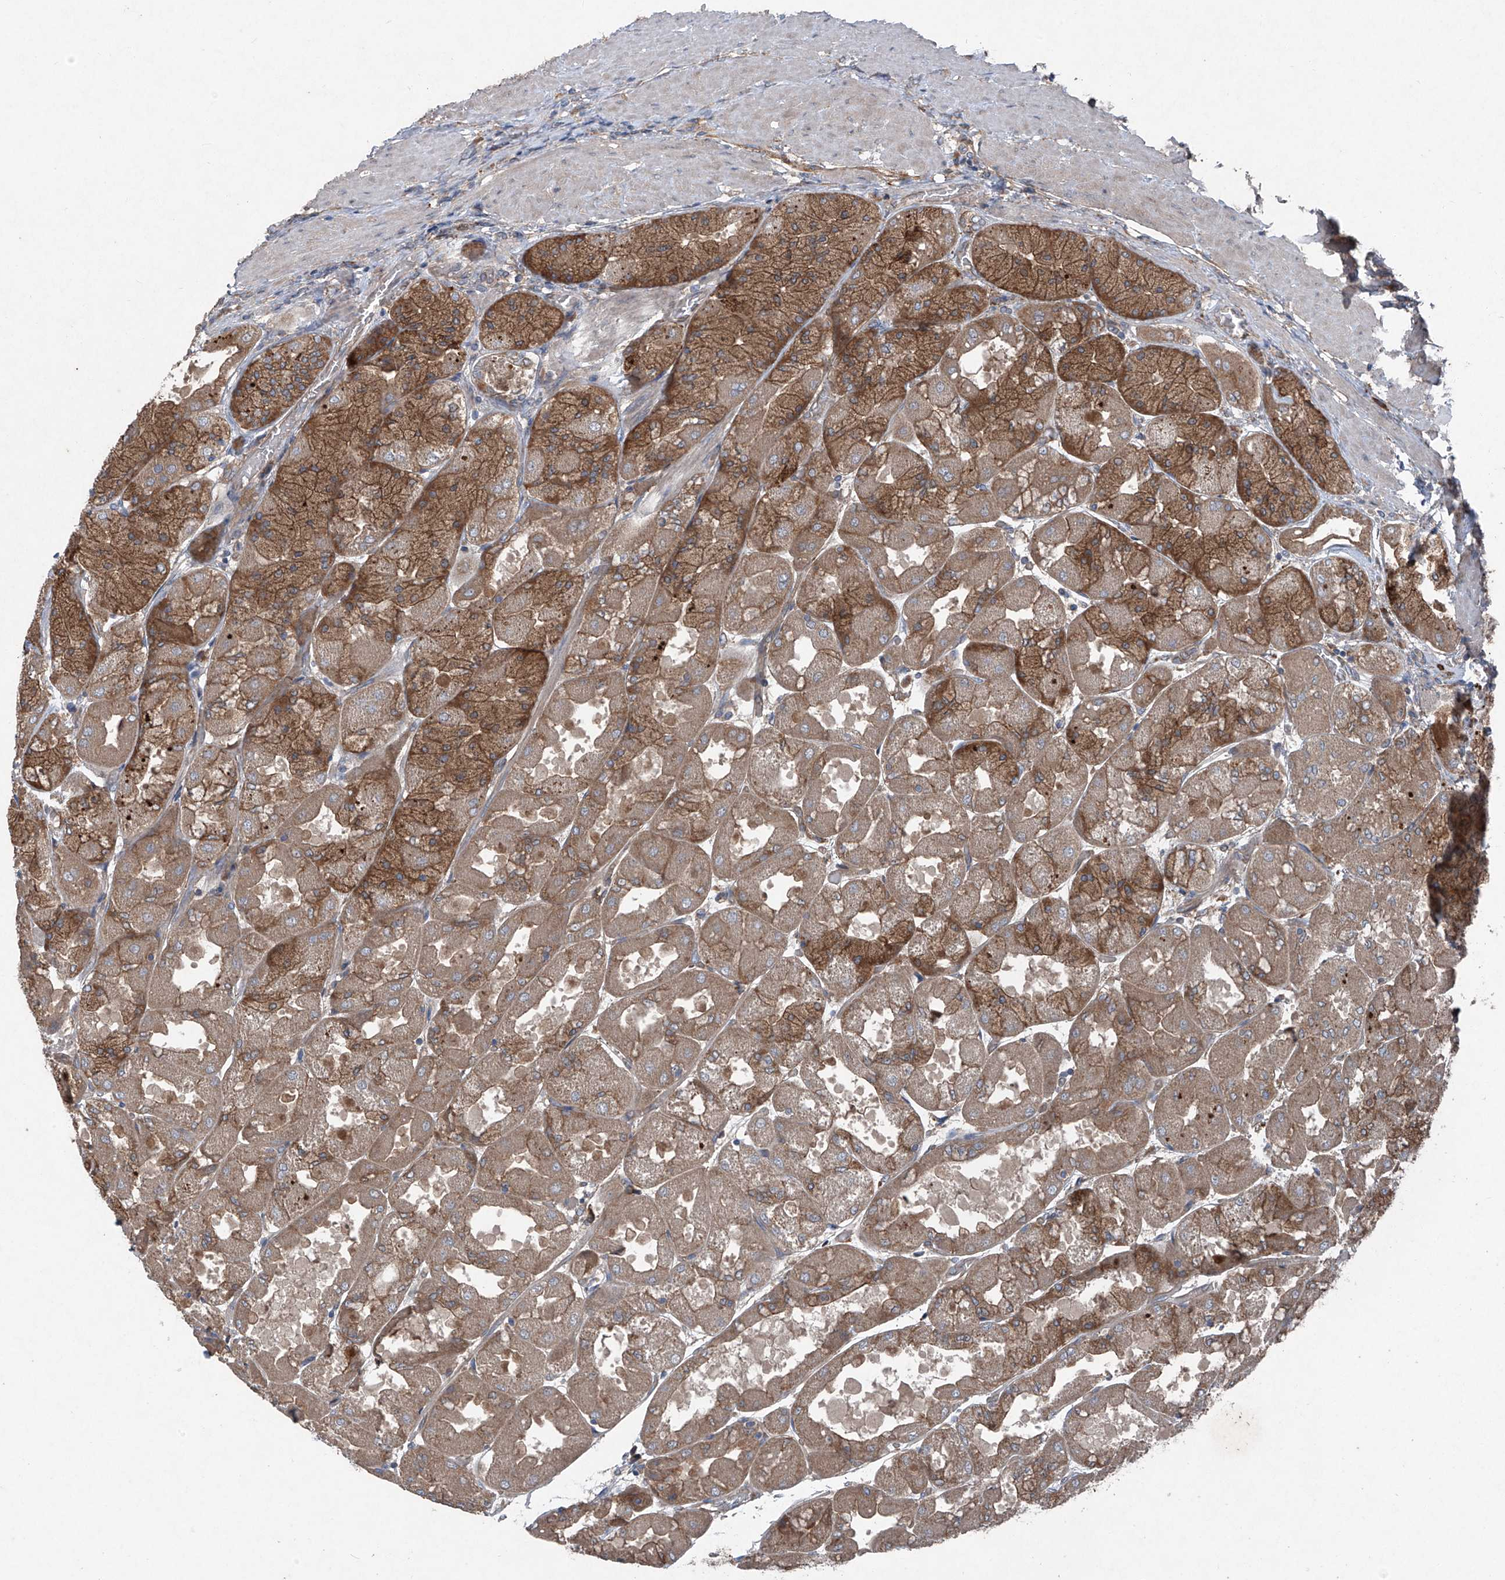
{"staining": {"intensity": "moderate", "quantity": ">75%", "location": "cytoplasmic/membranous"}, "tissue": "stomach", "cell_type": "Glandular cells", "image_type": "normal", "snomed": [{"axis": "morphology", "description": "Normal tissue, NOS"}, {"axis": "topography", "description": "Stomach"}], "caption": "Brown immunohistochemical staining in benign stomach displays moderate cytoplasmic/membranous expression in approximately >75% of glandular cells.", "gene": "FOXRED2", "patient": {"sex": "female", "age": 61}}